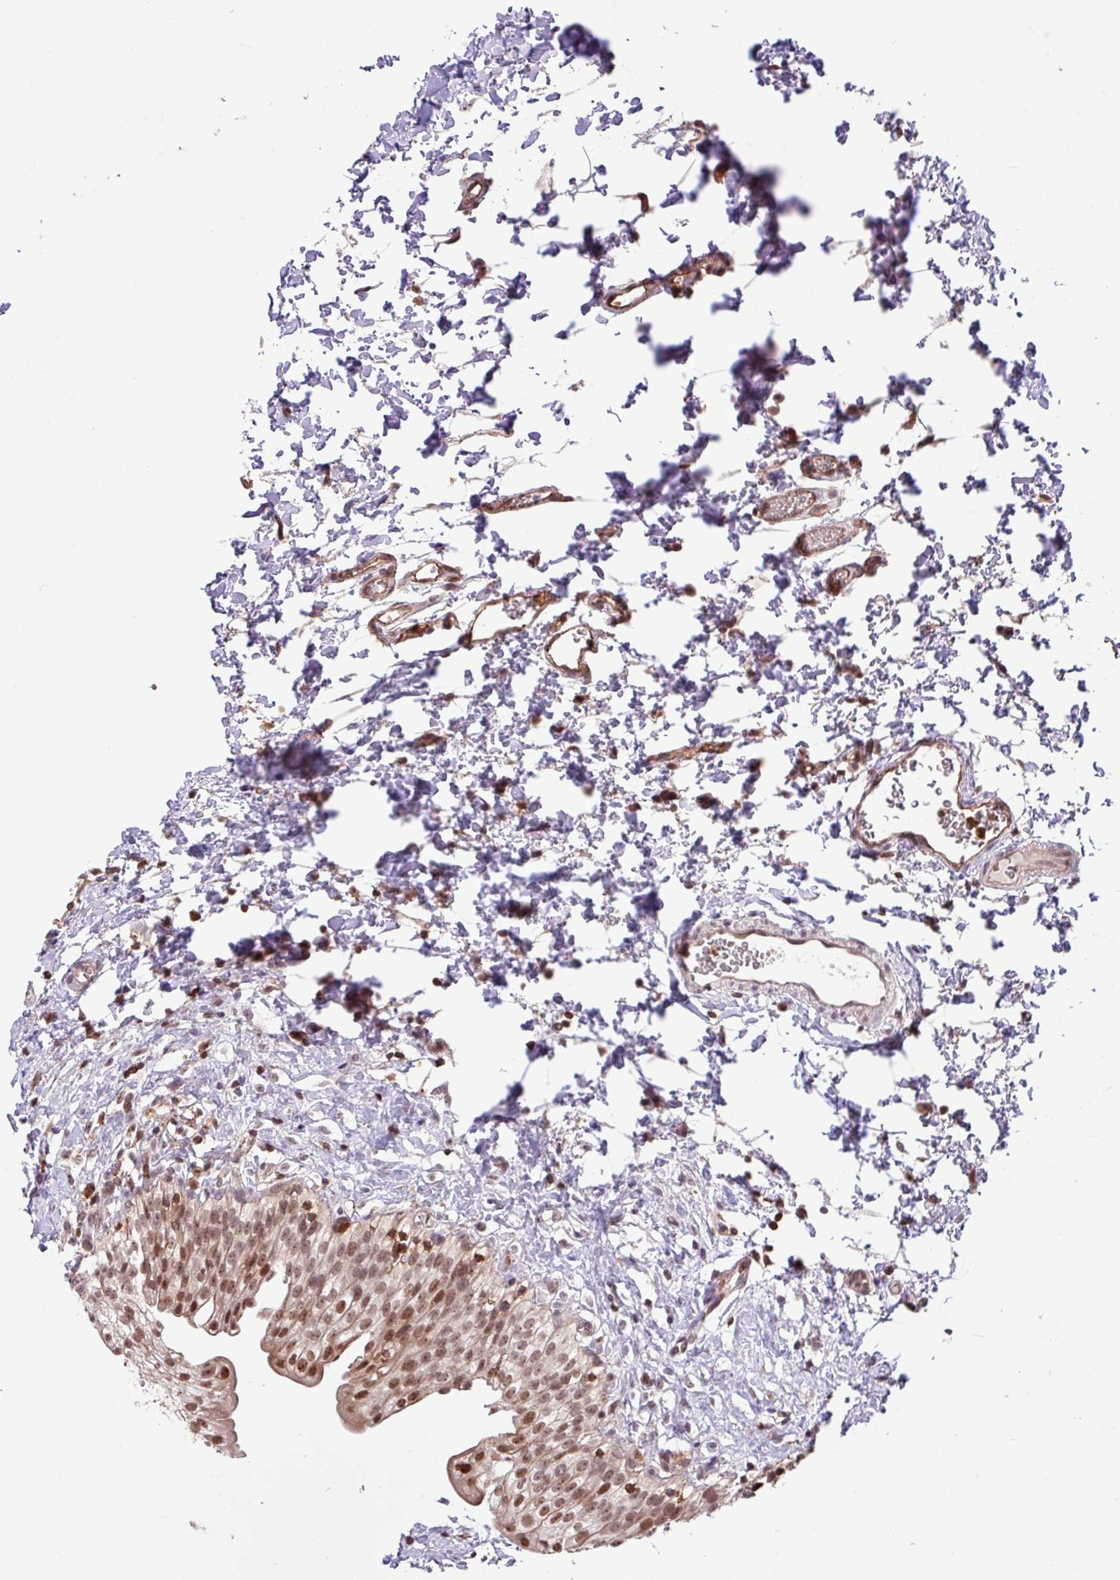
{"staining": {"intensity": "moderate", "quantity": ">75%", "location": "nuclear"}, "tissue": "urinary bladder", "cell_type": "Urothelial cells", "image_type": "normal", "snomed": [{"axis": "morphology", "description": "Normal tissue, NOS"}, {"axis": "topography", "description": "Urinary bladder"}], "caption": "Immunohistochemistry (IHC) (DAB) staining of normal human urinary bladder shows moderate nuclear protein expression in approximately >75% of urothelial cells.", "gene": "GON7", "patient": {"sex": "male", "age": 51}}